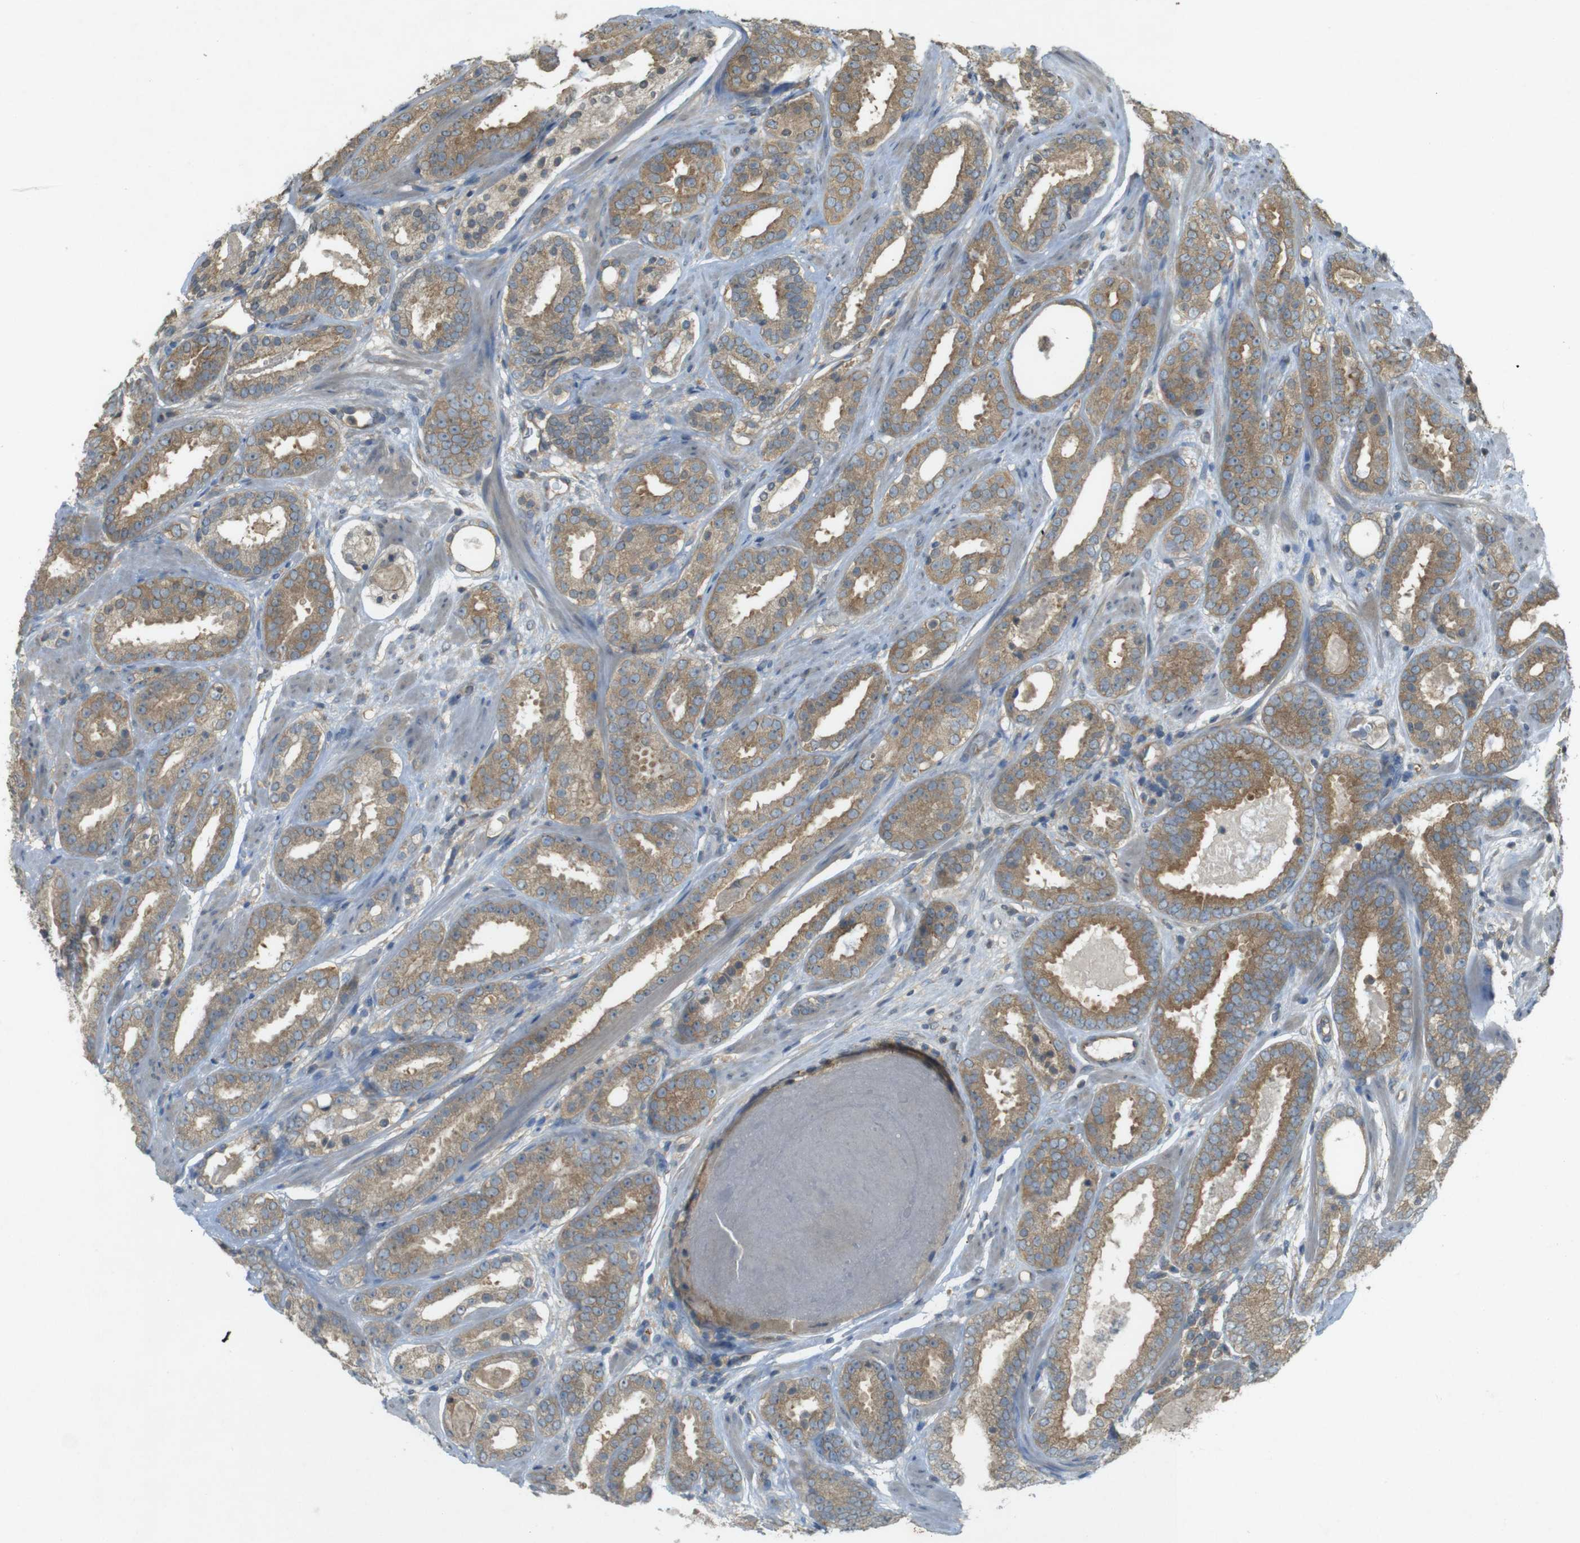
{"staining": {"intensity": "moderate", "quantity": ">75%", "location": "cytoplasmic/membranous"}, "tissue": "prostate cancer", "cell_type": "Tumor cells", "image_type": "cancer", "snomed": [{"axis": "morphology", "description": "Adenocarcinoma, Low grade"}, {"axis": "topography", "description": "Prostate"}], "caption": "This is an image of immunohistochemistry staining of adenocarcinoma (low-grade) (prostate), which shows moderate positivity in the cytoplasmic/membranous of tumor cells.", "gene": "KIF5B", "patient": {"sex": "male", "age": 69}}